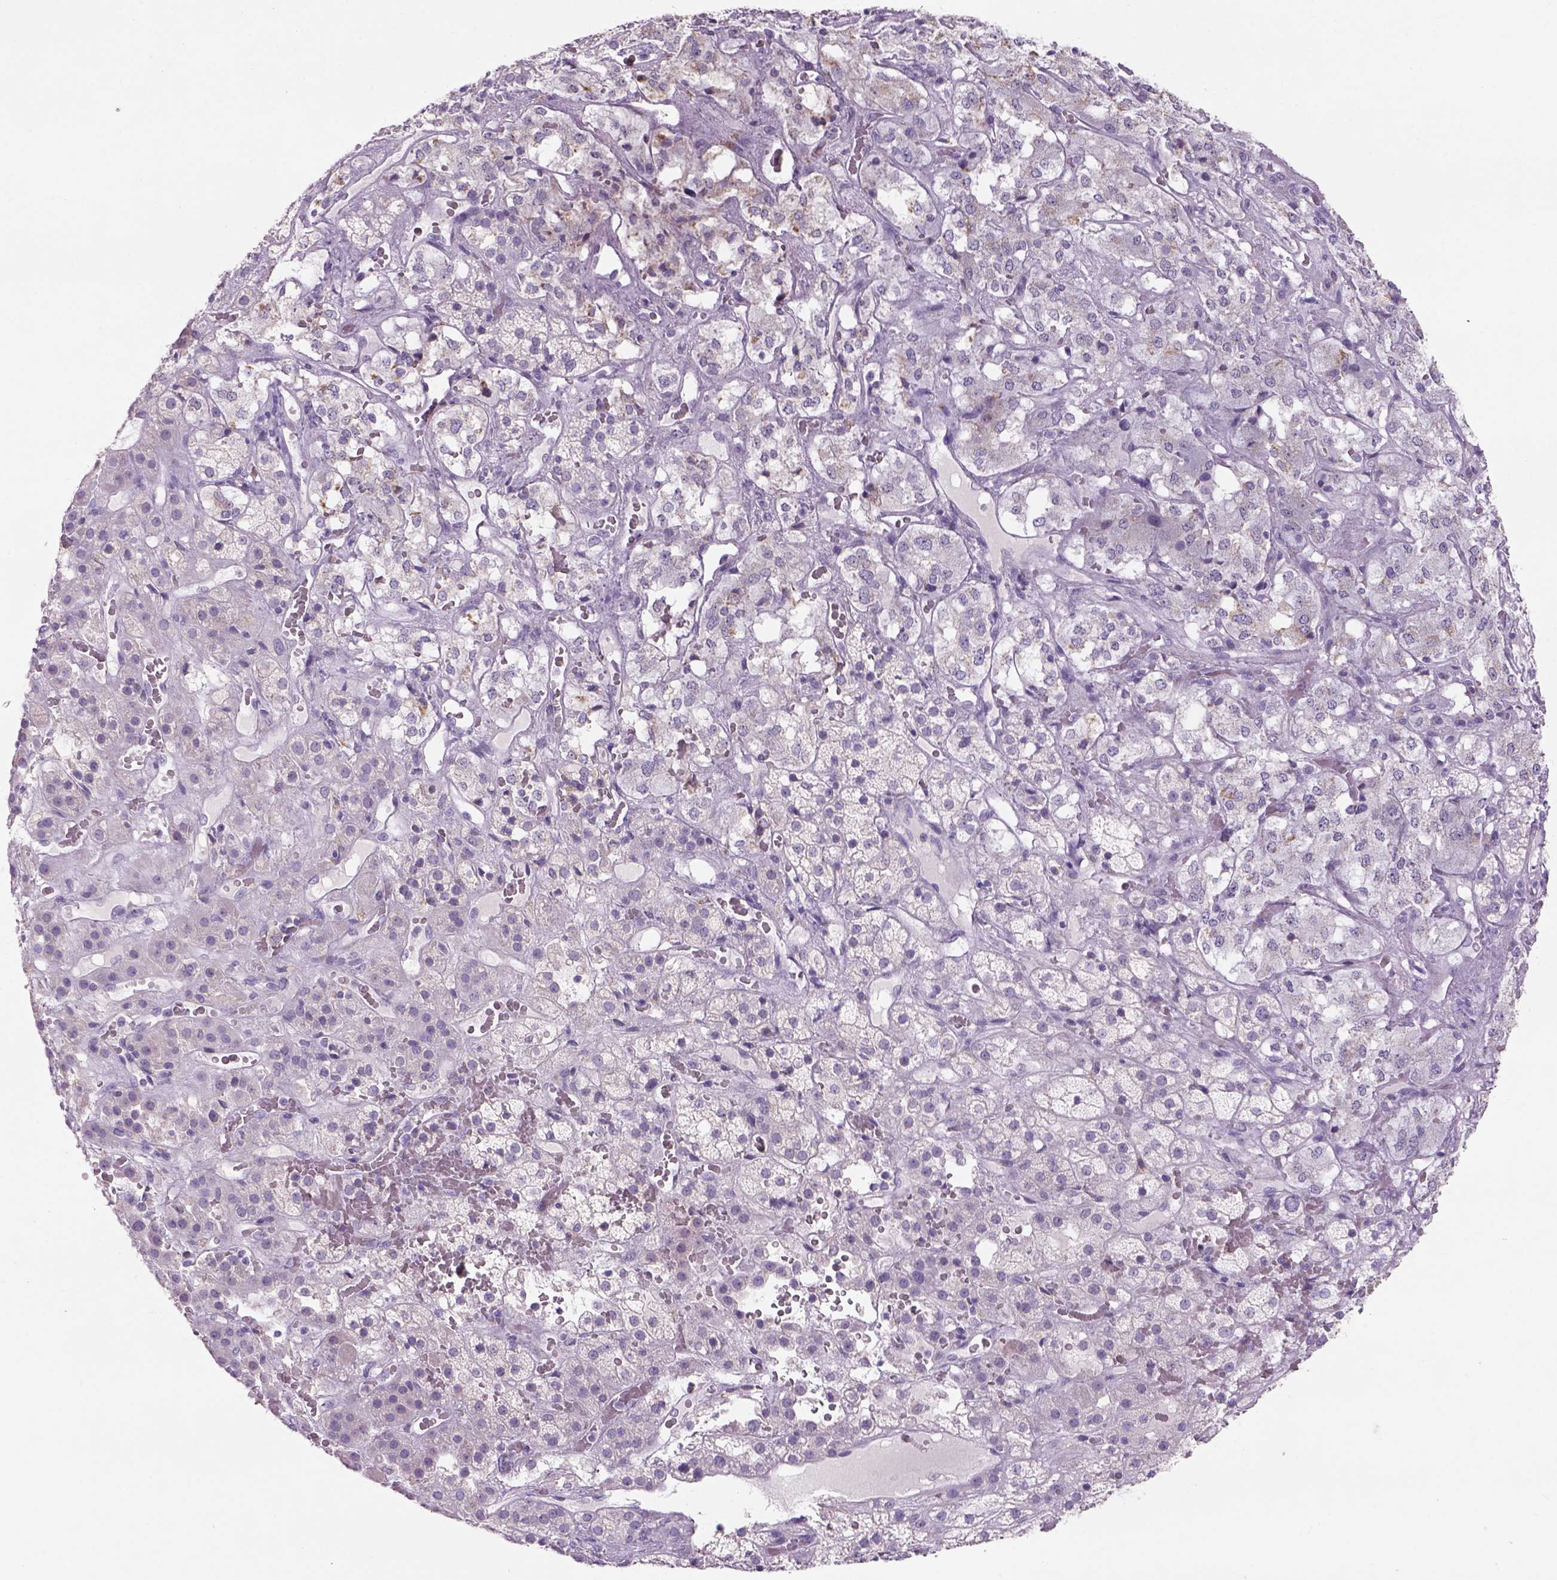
{"staining": {"intensity": "negative", "quantity": "none", "location": "none"}, "tissue": "adrenal gland", "cell_type": "Glandular cells", "image_type": "normal", "snomed": [{"axis": "morphology", "description": "Normal tissue, NOS"}, {"axis": "topography", "description": "Adrenal gland"}], "caption": "IHC of unremarkable human adrenal gland reveals no expression in glandular cells.", "gene": "NAALAD2", "patient": {"sex": "male", "age": 57}}